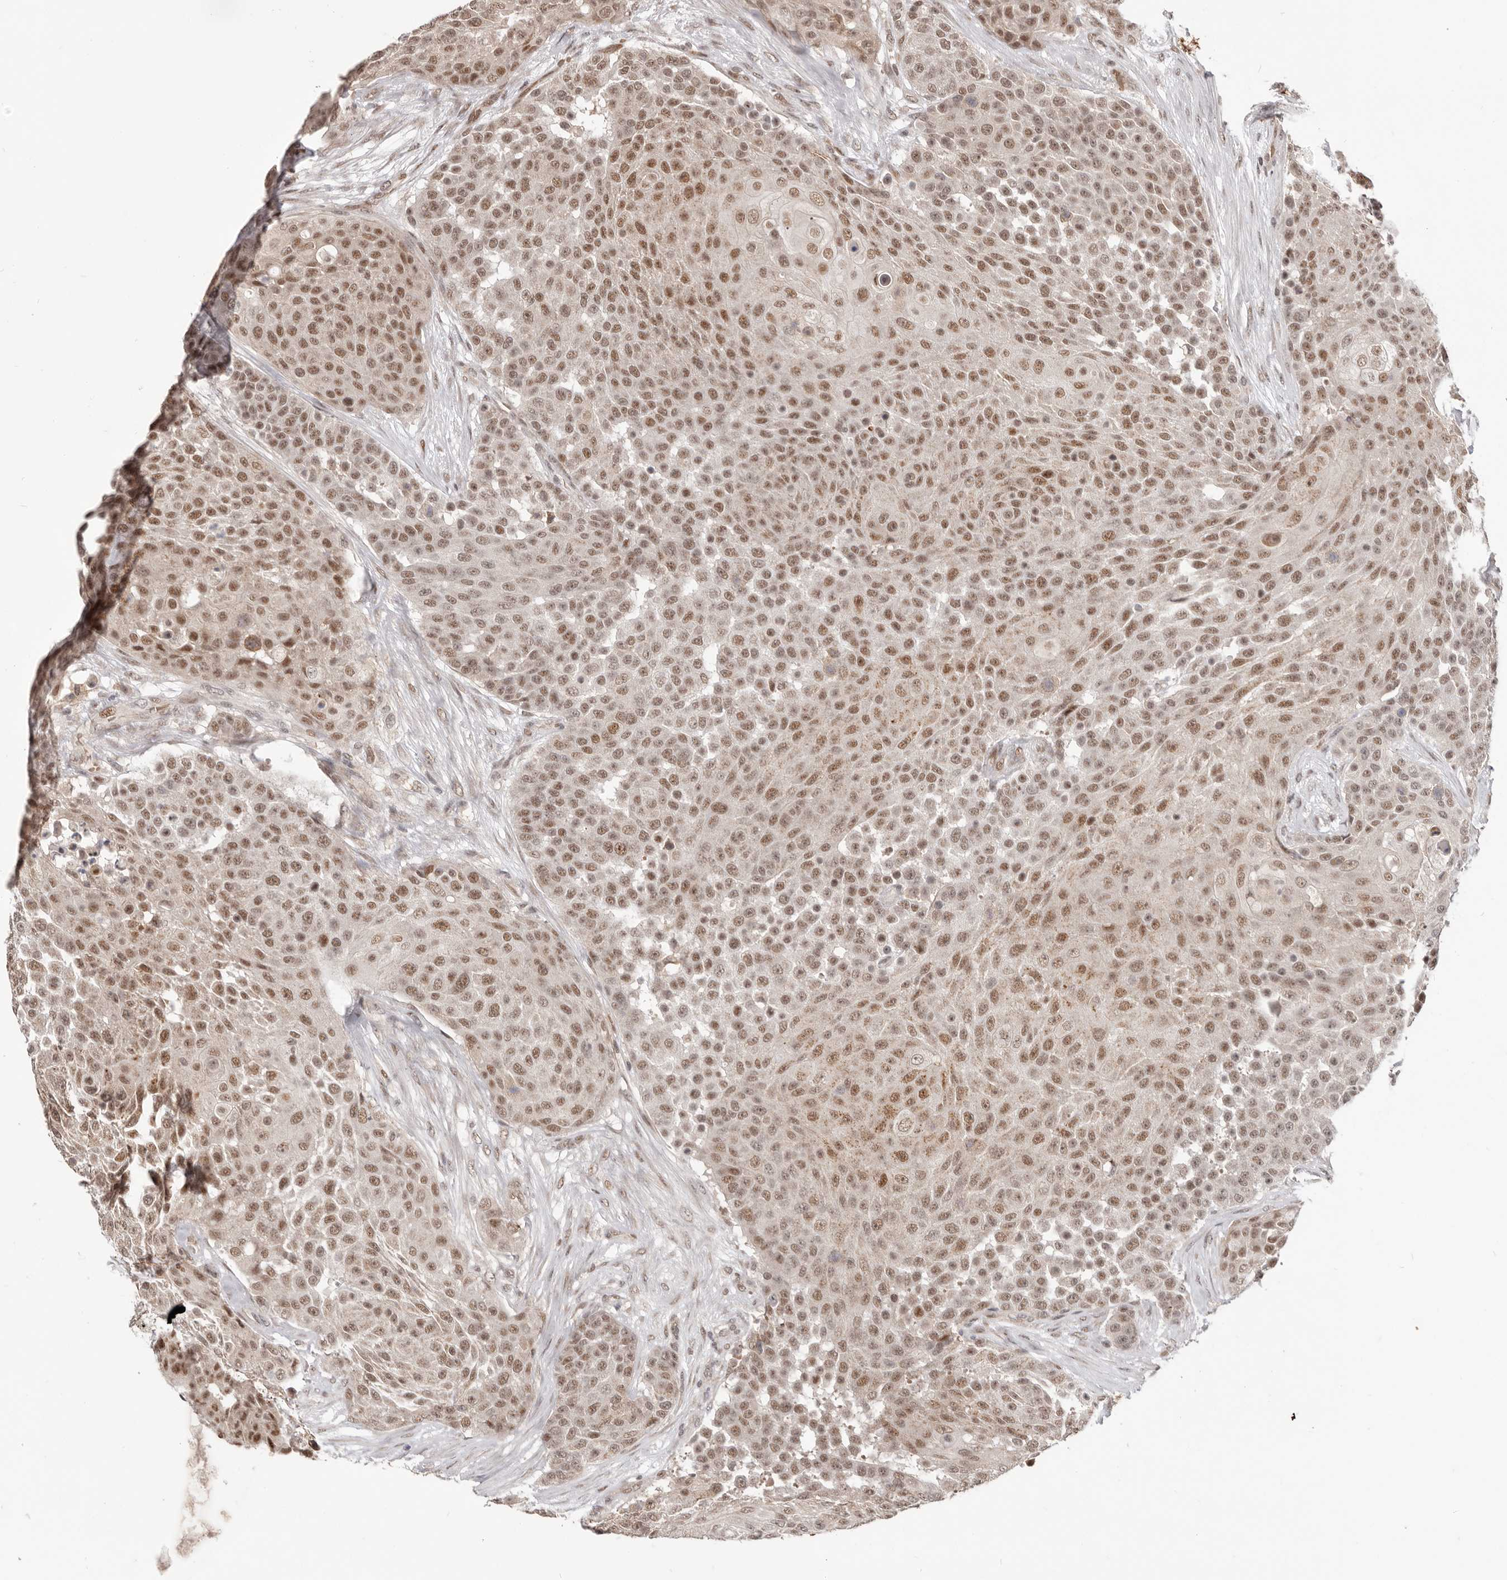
{"staining": {"intensity": "moderate", "quantity": ">75%", "location": "nuclear"}, "tissue": "urothelial cancer", "cell_type": "Tumor cells", "image_type": "cancer", "snomed": [{"axis": "morphology", "description": "Urothelial carcinoma, High grade"}, {"axis": "topography", "description": "Urinary bladder"}], "caption": "IHC of urothelial cancer shows medium levels of moderate nuclear positivity in approximately >75% of tumor cells. (DAB IHC with brightfield microscopy, high magnification).", "gene": "NCOA3", "patient": {"sex": "female", "age": 63}}